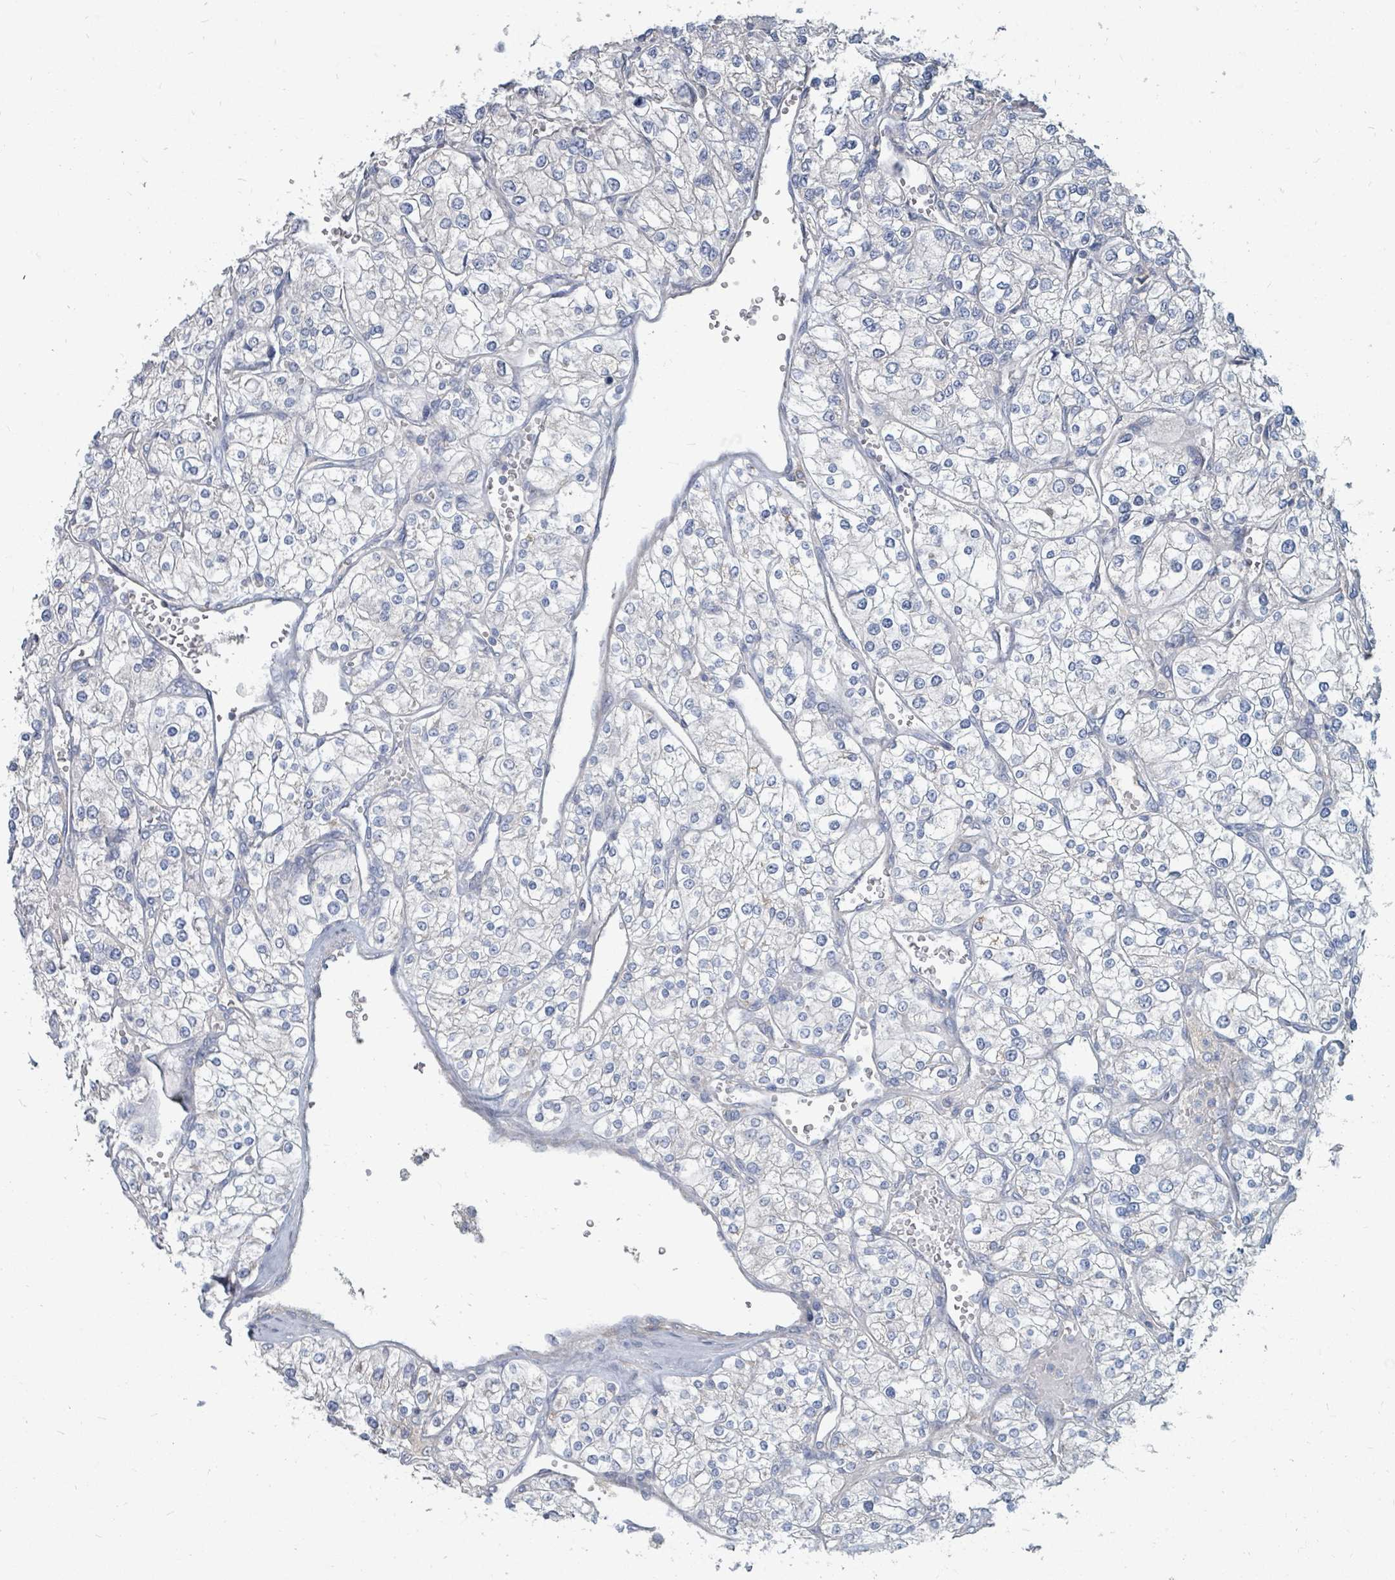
{"staining": {"intensity": "negative", "quantity": "none", "location": "none"}, "tissue": "renal cancer", "cell_type": "Tumor cells", "image_type": "cancer", "snomed": [{"axis": "morphology", "description": "Adenocarcinoma, NOS"}, {"axis": "topography", "description": "Kidney"}], "caption": "The IHC image has no significant expression in tumor cells of renal cancer tissue. The staining is performed using DAB brown chromogen with nuclei counter-stained in using hematoxylin.", "gene": "ARGFX", "patient": {"sex": "male", "age": 80}}